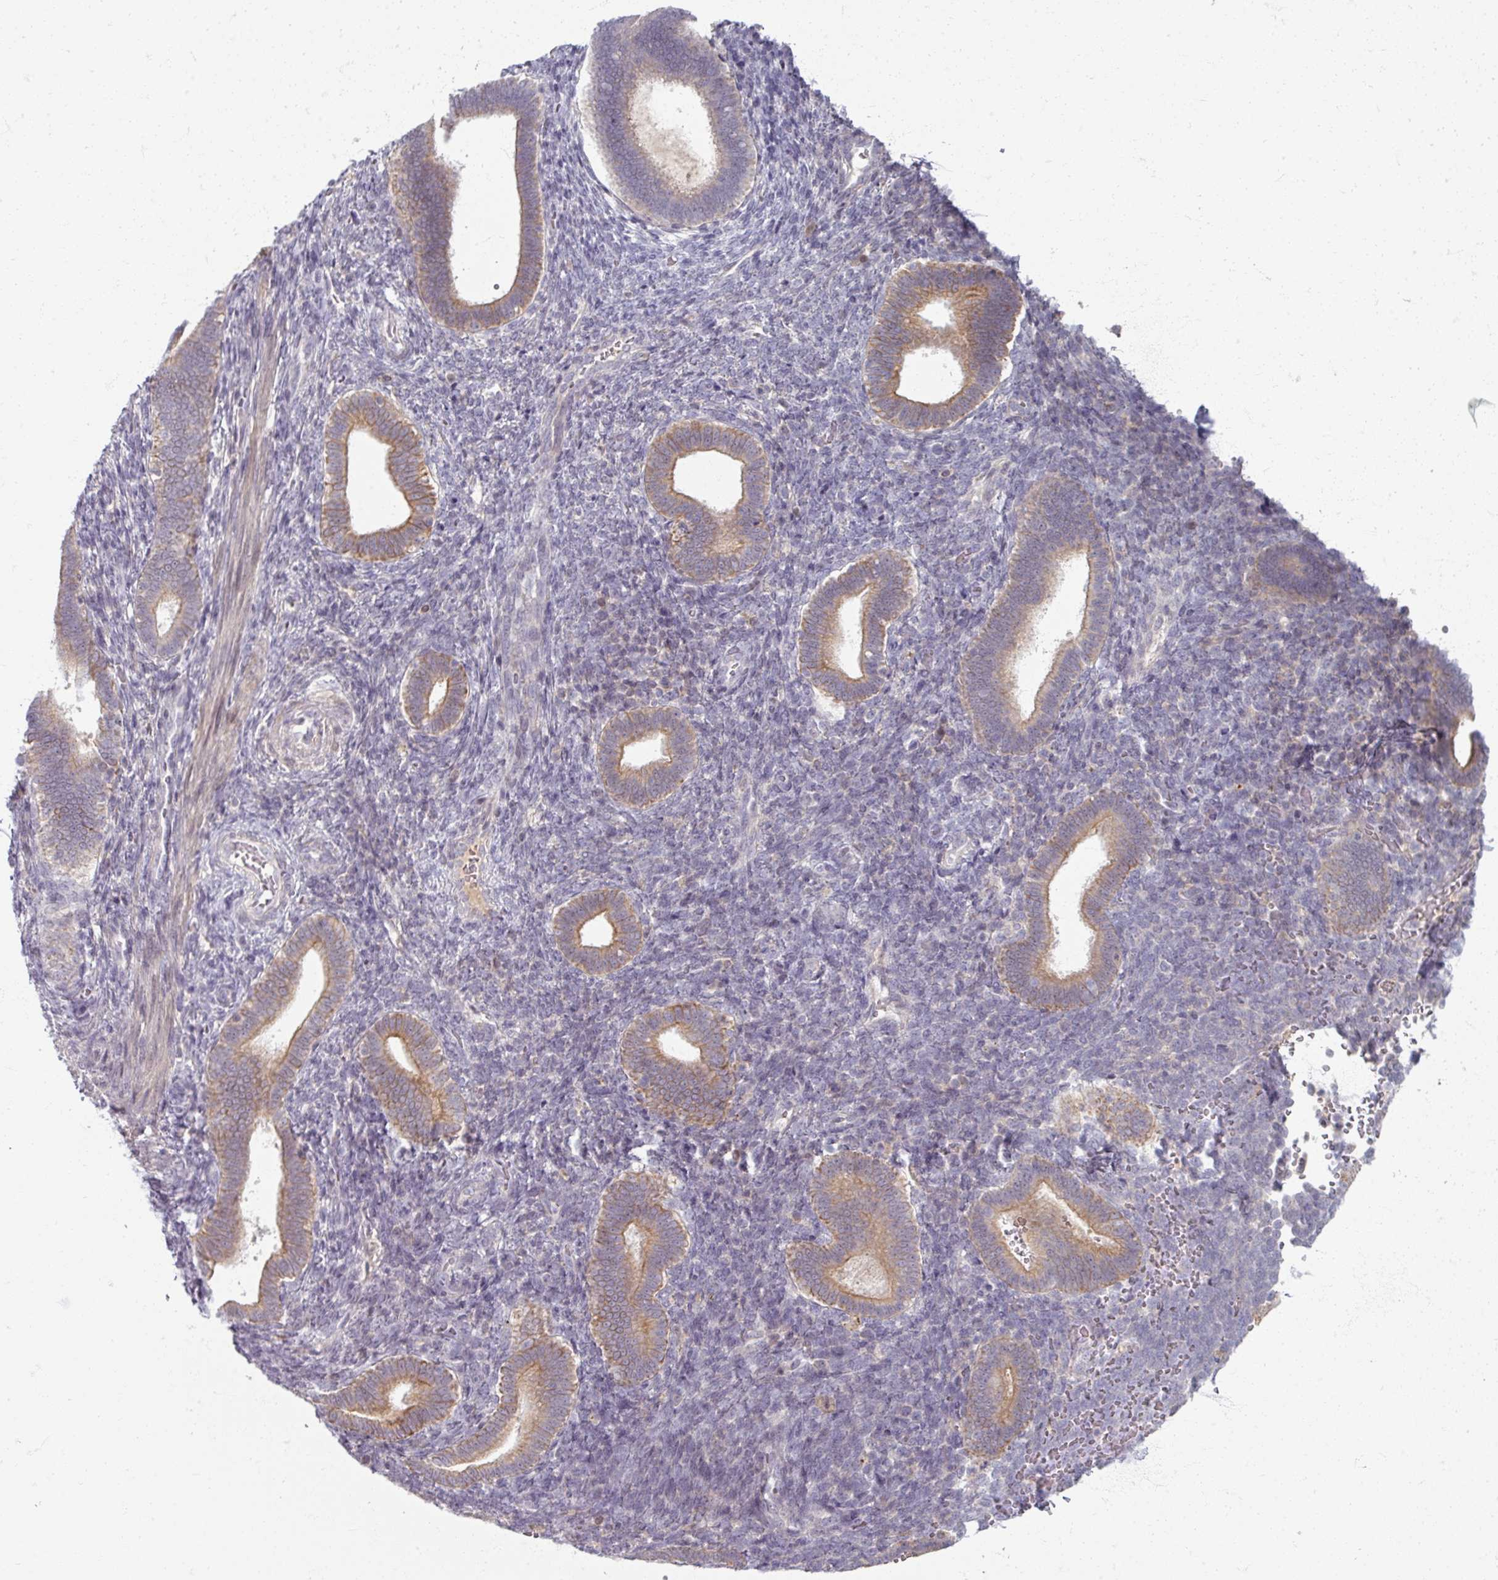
{"staining": {"intensity": "negative", "quantity": "none", "location": "none"}, "tissue": "endometrium", "cell_type": "Cells in endometrial stroma", "image_type": "normal", "snomed": [{"axis": "morphology", "description": "Normal tissue, NOS"}, {"axis": "topography", "description": "Endometrium"}], "caption": "DAB (3,3'-diaminobenzidine) immunohistochemical staining of normal endometrium reveals no significant positivity in cells in endometrial stroma. Nuclei are stained in blue.", "gene": "TTLL7", "patient": {"sex": "female", "age": 34}}